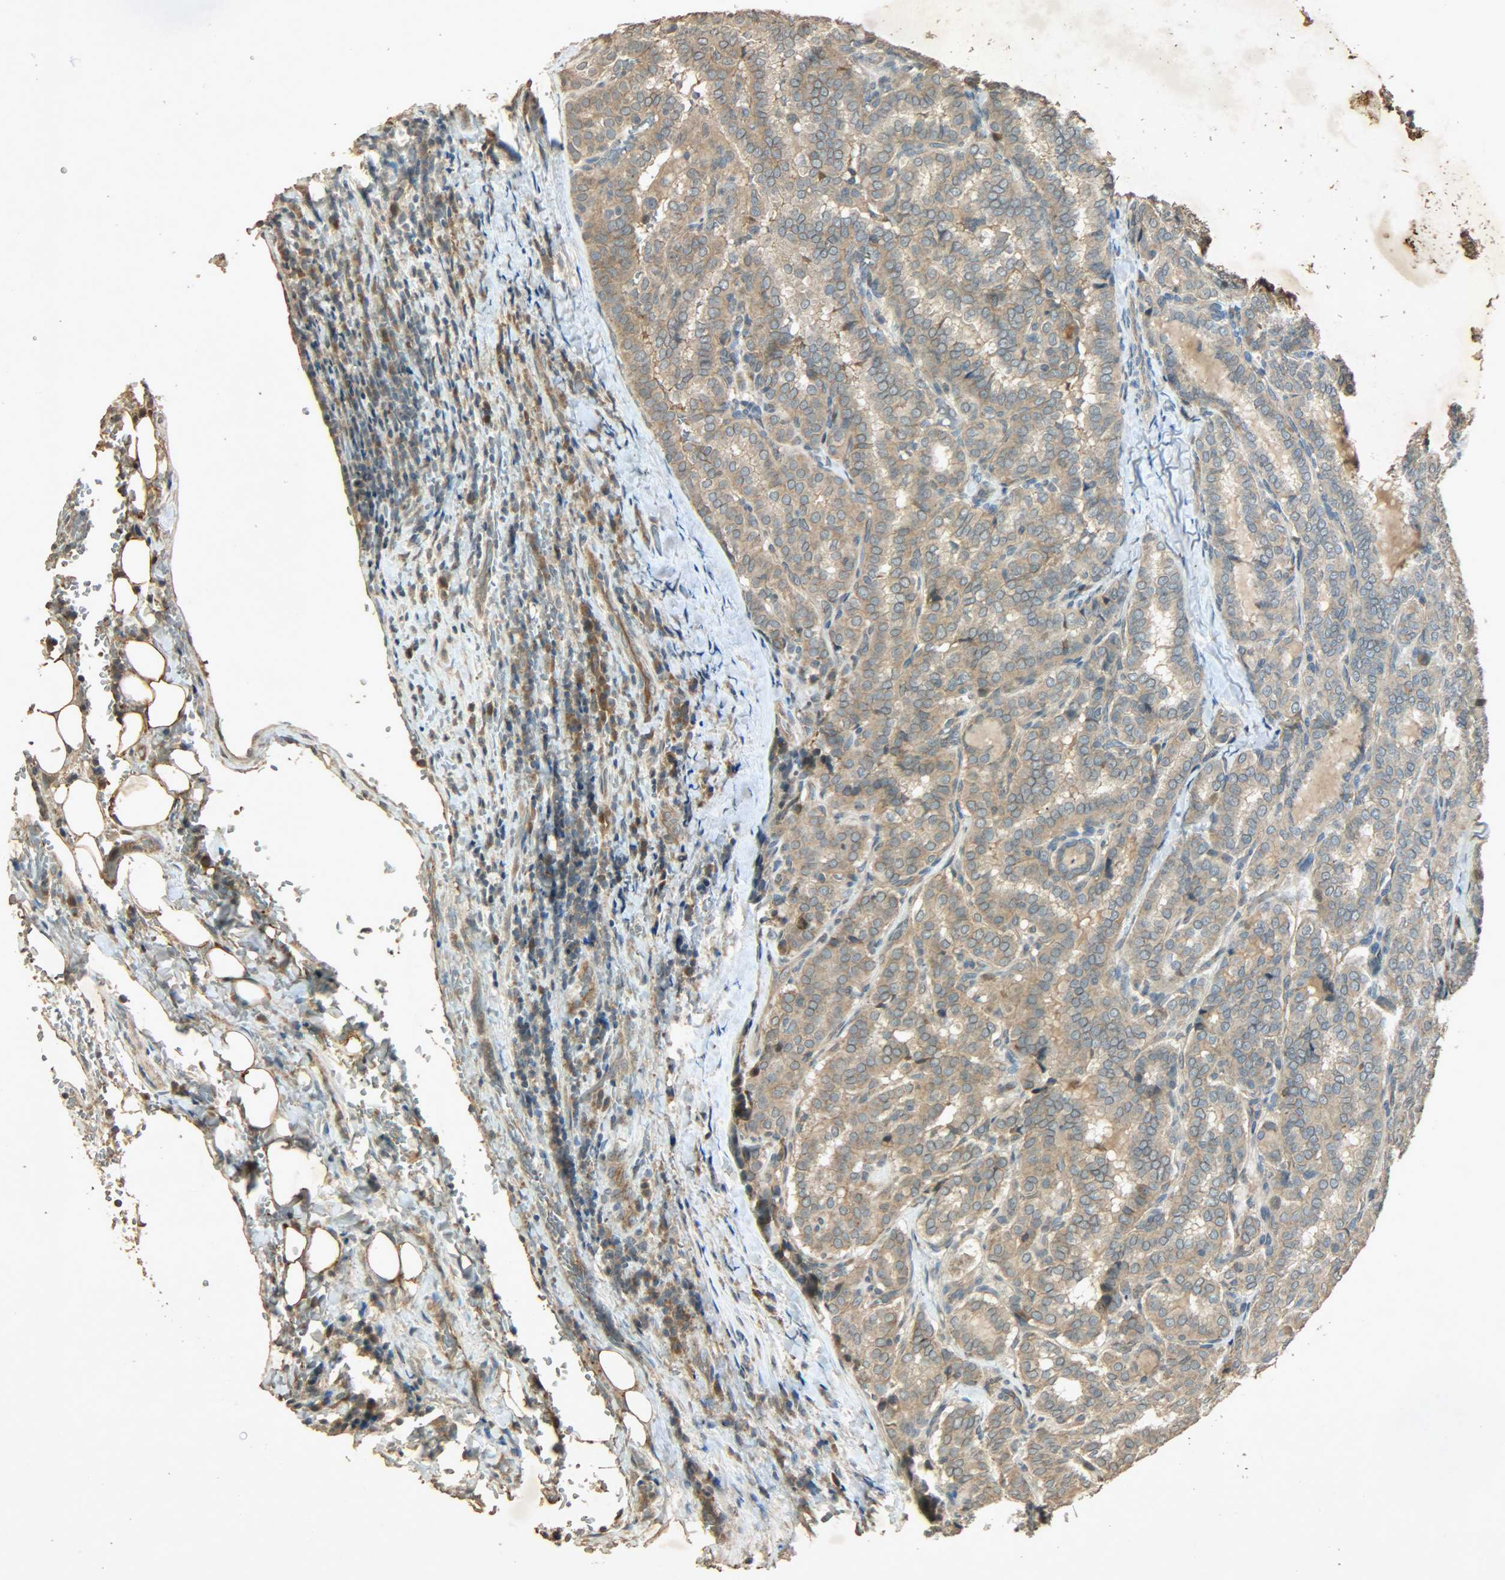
{"staining": {"intensity": "moderate", "quantity": ">75%", "location": "cytoplasmic/membranous"}, "tissue": "thyroid cancer", "cell_type": "Tumor cells", "image_type": "cancer", "snomed": [{"axis": "morphology", "description": "Papillary adenocarcinoma, NOS"}, {"axis": "topography", "description": "Thyroid gland"}], "caption": "High-power microscopy captured an immunohistochemistry (IHC) image of thyroid cancer, revealing moderate cytoplasmic/membranous staining in about >75% of tumor cells.", "gene": "ATP2B1", "patient": {"sex": "female", "age": 30}}